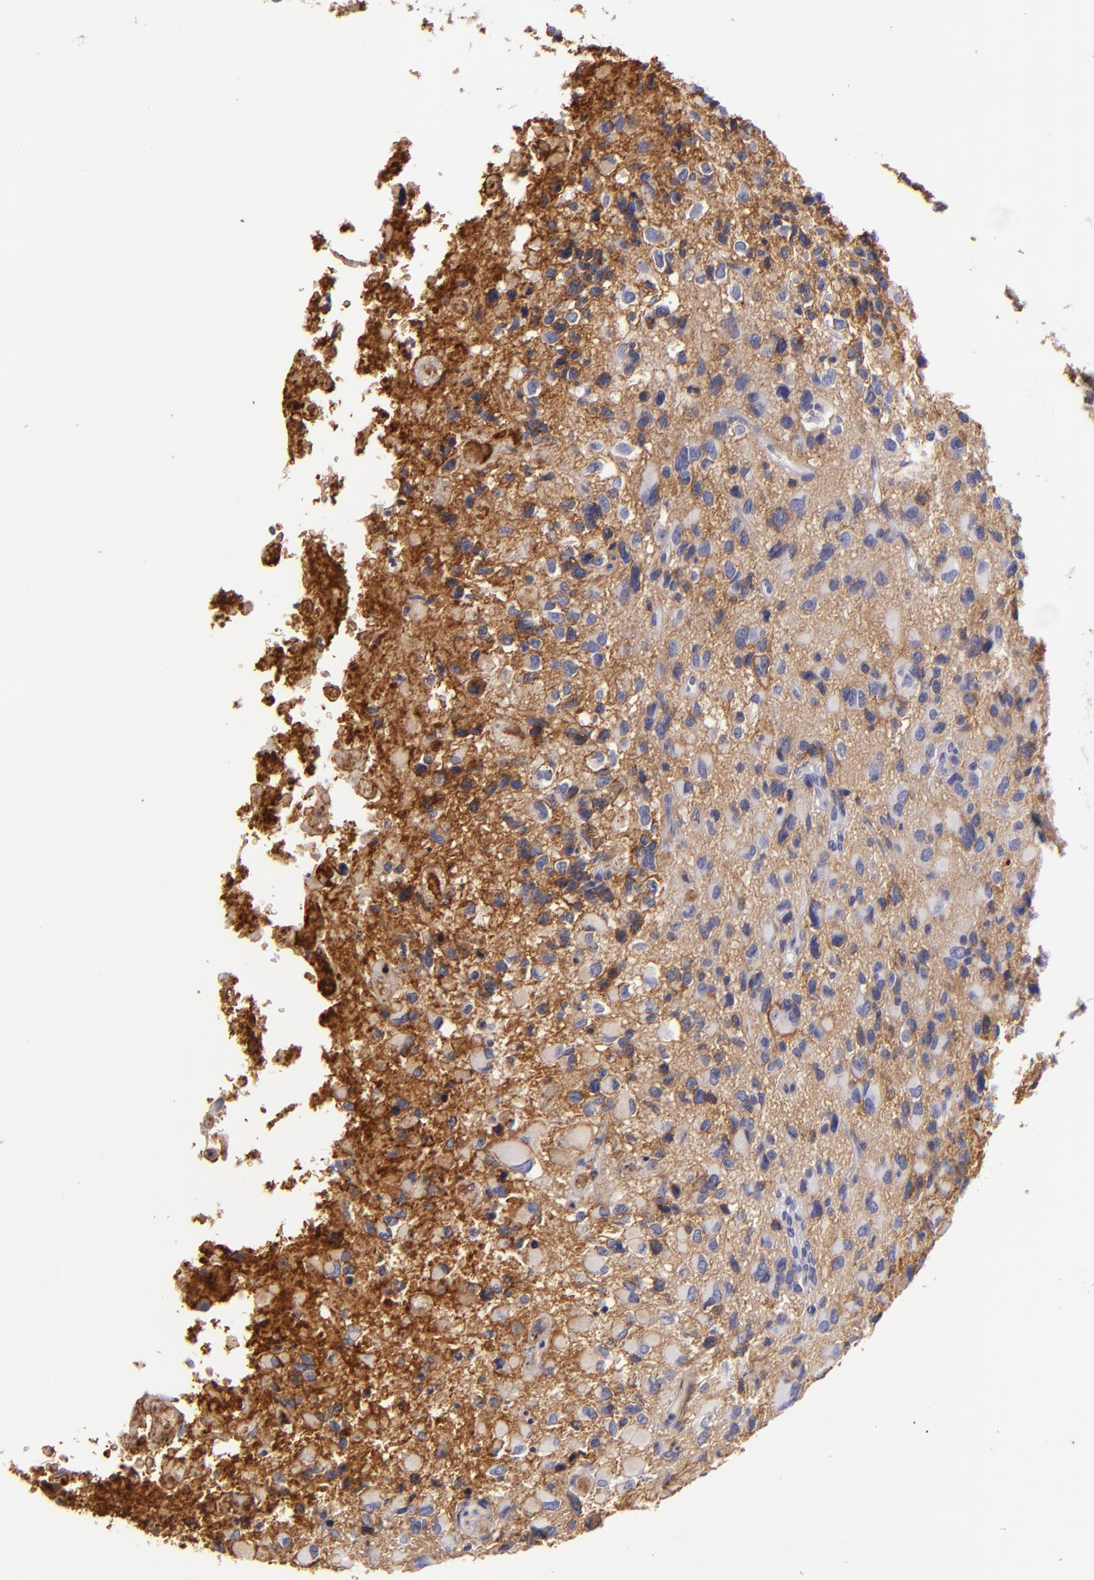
{"staining": {"intensity": "strong", "quantity": ">75%", "location": "cytoplasmic/membranous"}, "tissue": "glioma", "cell_type": "Tumor cells", "image_type": "cancer", "snomed": [{"axis": "morphology", "description": "Glioma, malignant, High grade"}, {"axis": "topography", "description": "Brain"}], "caption": "Strong cytoplasmic/membranous protein expression is present in approximately >75% of tumor cells in glioma.", "gene": "CD9", "patient": {"sex": "male", "age": 69}}